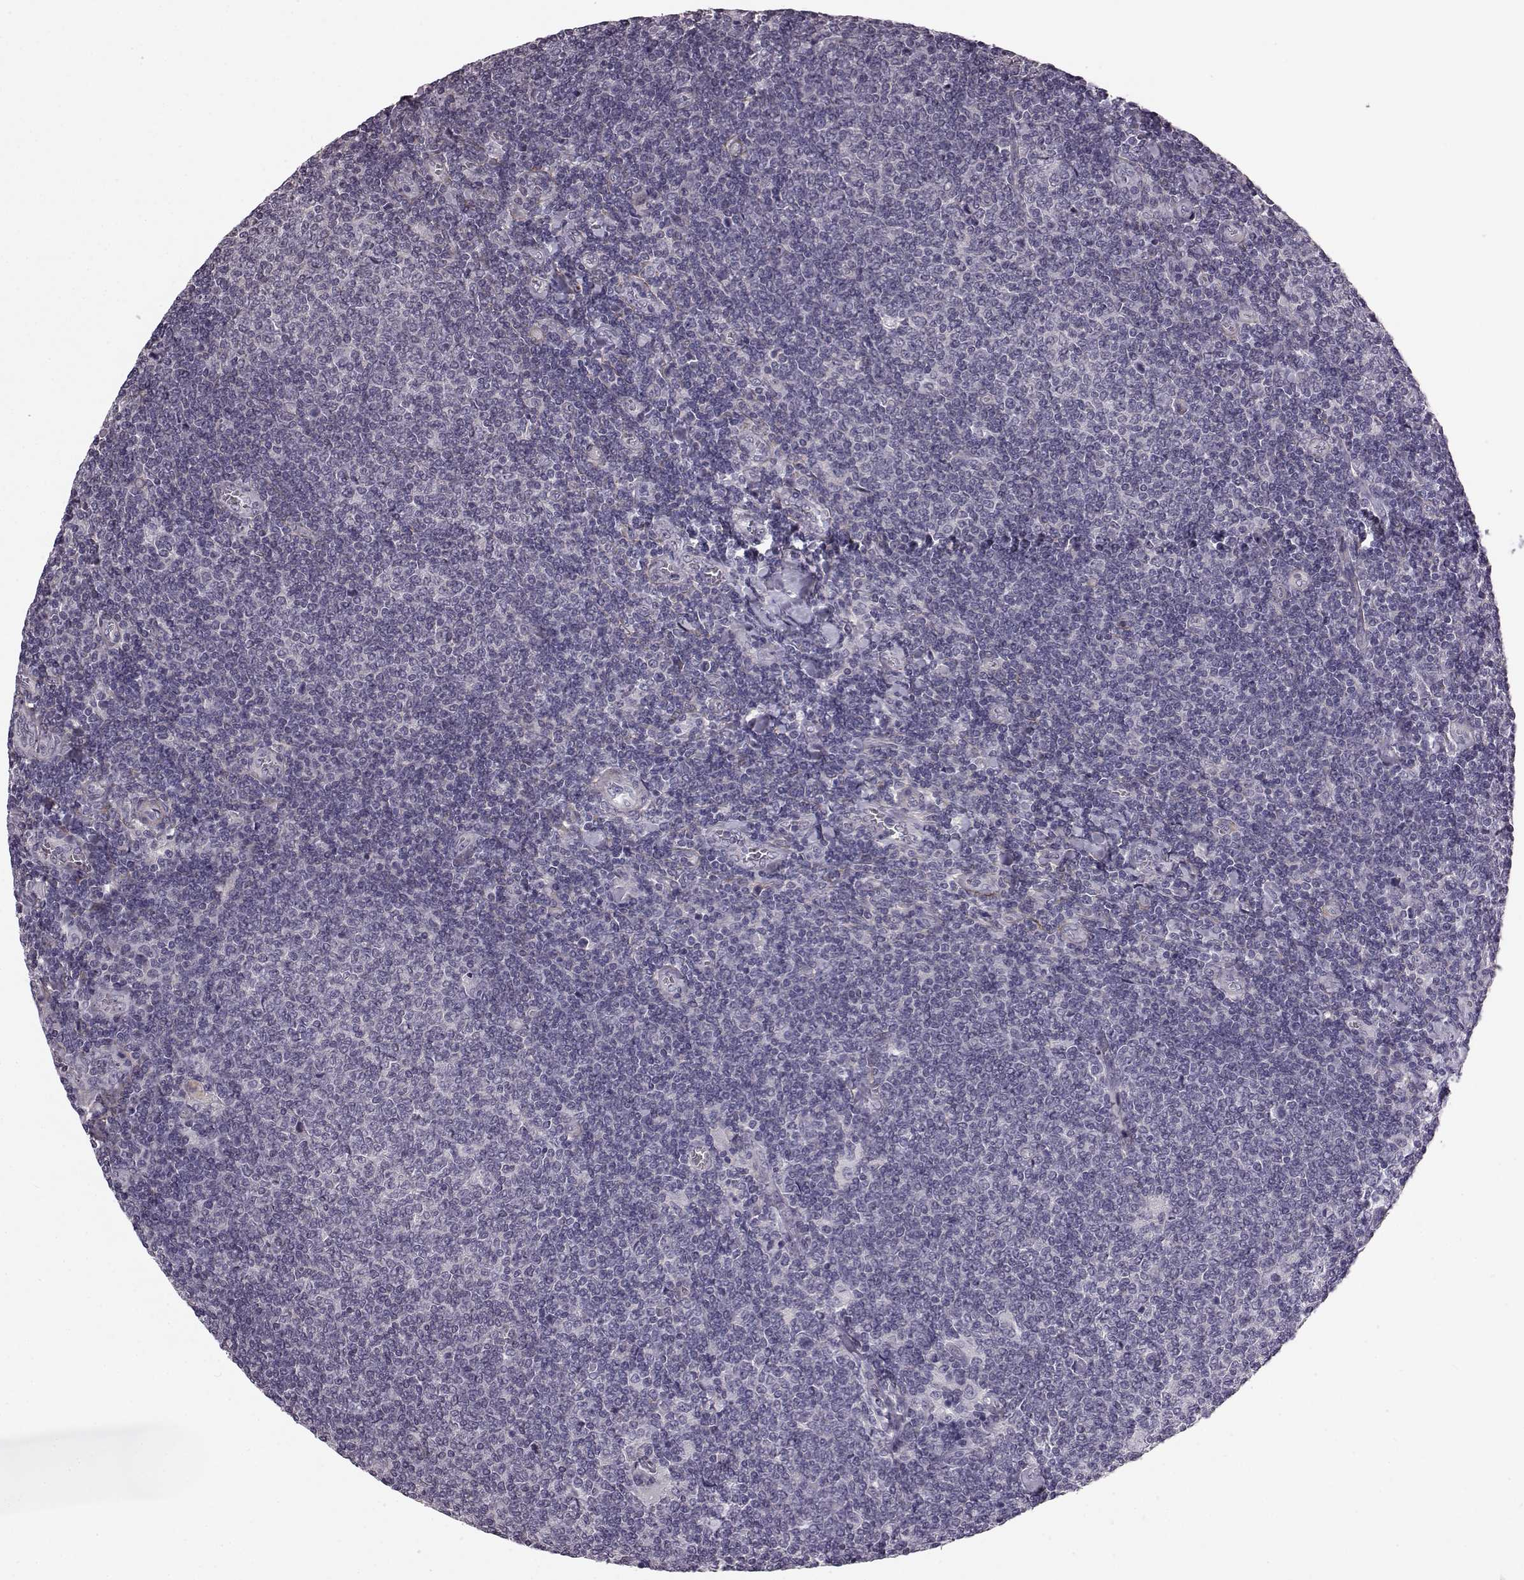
{"staining": {"intensity": "negative", "quantity": "none", "location": "none"}, "tissue": "lymphoma", "cell_type": "Tumor cells", "image_type": "cancer", "snomed": [{"axis": "morphology", "description": "Malignant lymphoma, non-Hodgkin's type, Low grade"}, {"axis": "topography", "description": "Lymph node"}], "caption": "IHC of lymphoma shows no positivity in tumor cells.", "gene": "GRK1", "patient": {"sex": "male", "age": 52}}